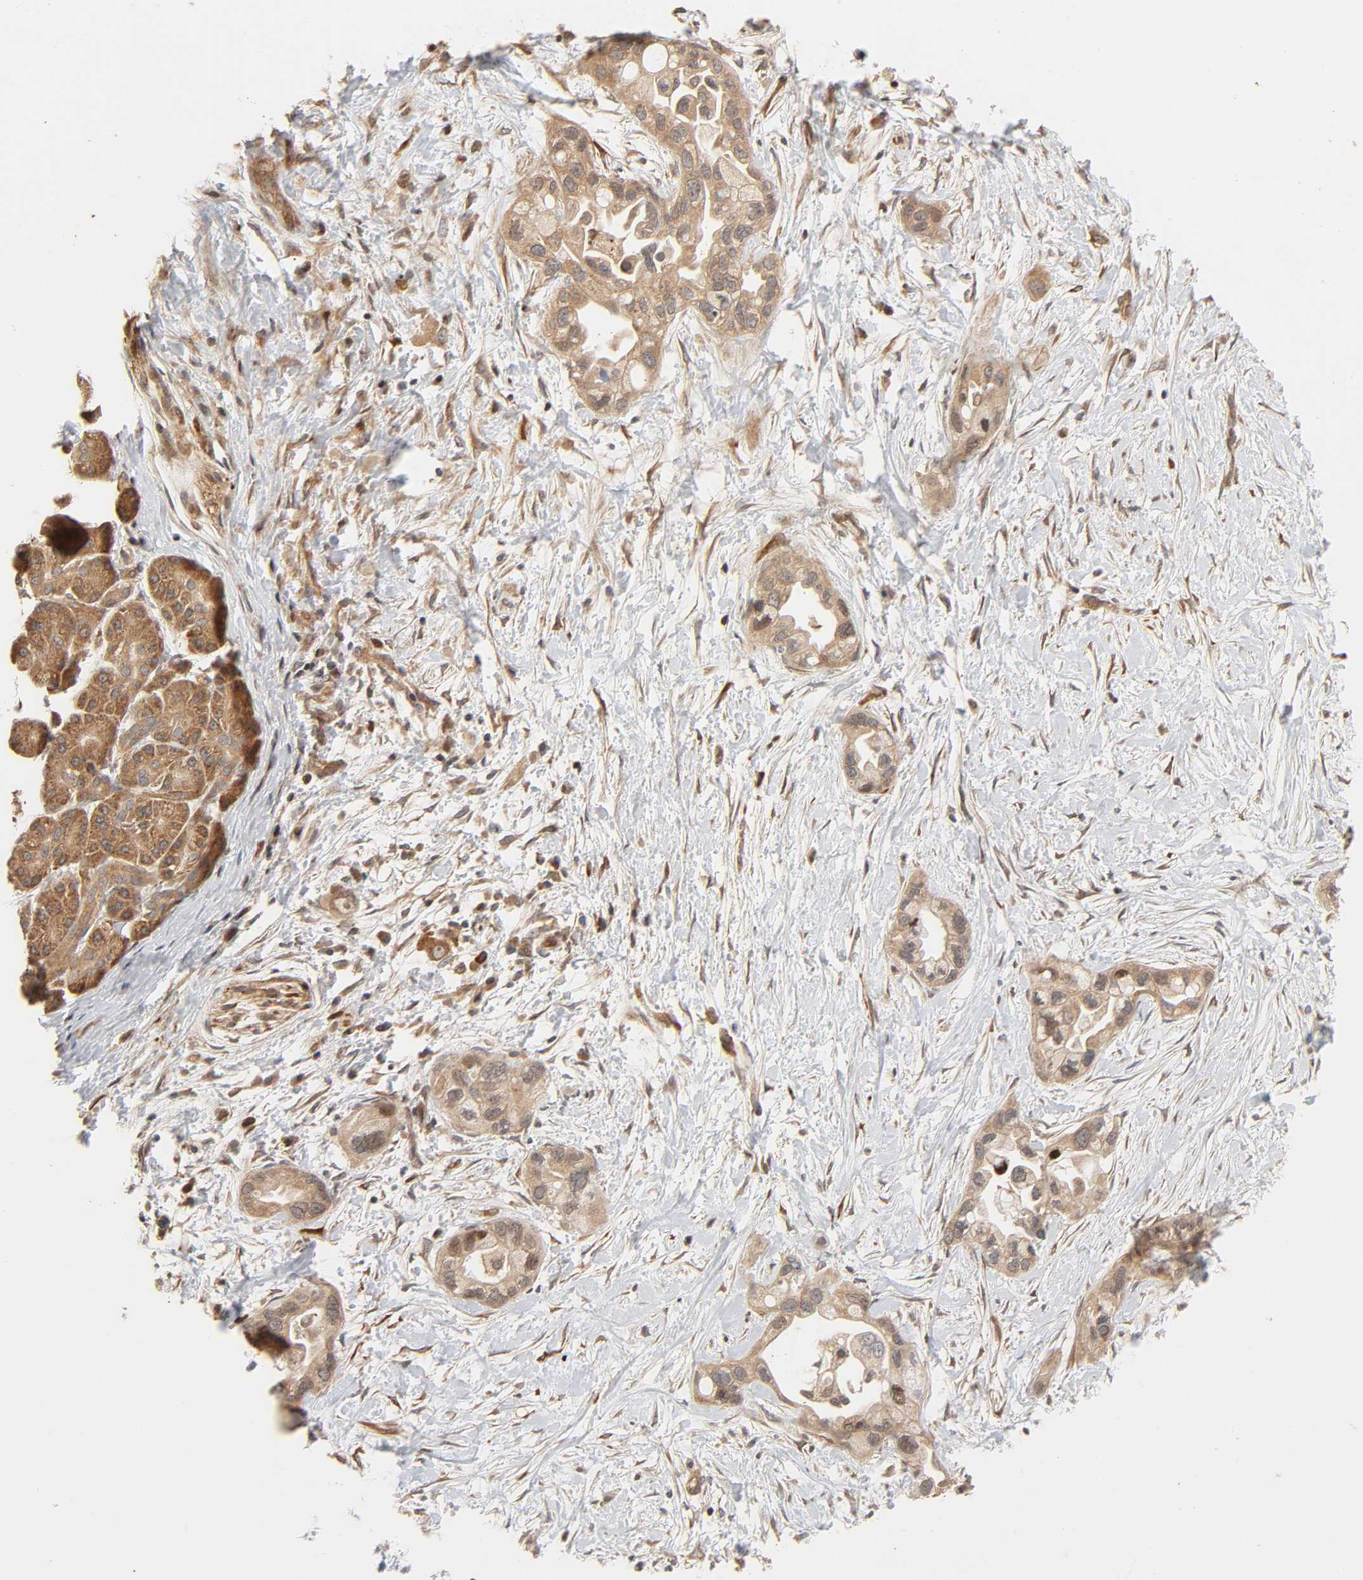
{"staining": {"intensity": "moderate", "quantity": ">75%", "location": "cytoplasmic/membranous,nuclear"}, "tissue": "pancreatic cancer", "cell_type": "Tumor cells", "image_type": "cancer", "snomed": [{"axis": "morphology", "description": "Adenocarcinoma, NOS"}, {"axis": "topography", "description": "Pancreas"}], "caption": "A photomicrograph of pancreatic cancer (adenocarcinoma) stained for a protein shows moderate cytoplasmic/membranous and nuclear brown staining in tumor cells. Using DAB (3,3'-diaminobenzidine) (brown) and hematoxylin (blue) stains, captured at high magnification using brightfield microscopy.", "gene": "NEMF", "patient": {"sex": "female", "age": 77}}